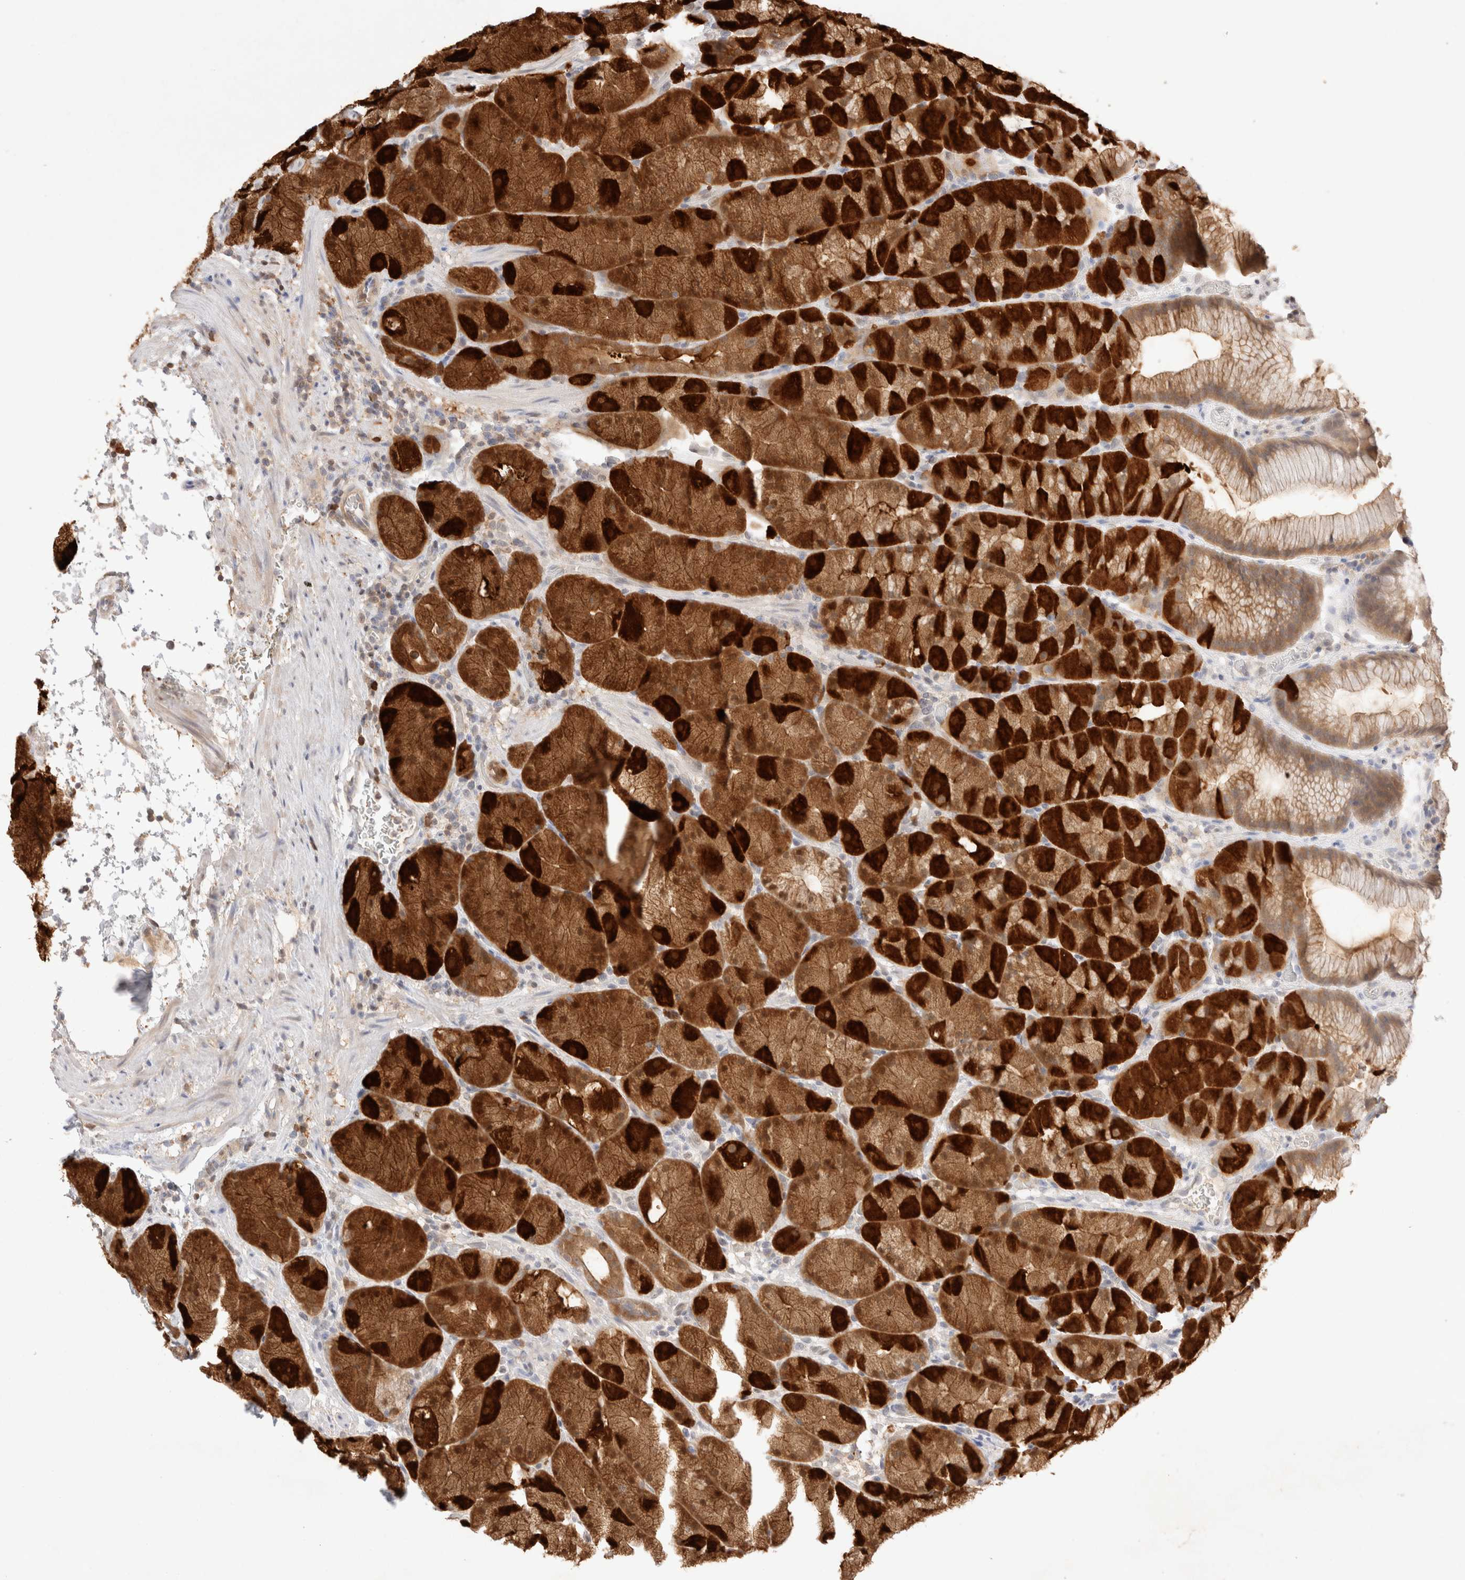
{"staining": {"intensity": "strong", "quantity": ">75%", "location": "cytoplasmic/membranous"}, "tissue": "stomach", "cell_type": "Glandular cells", "image_type": "normal", "snomed": [{"axis": "morphology", "description": "Normal tissue, NOS"}, {"axis": "topography", "description": "Stomach, upper"}, {"axis": "topography", "description": "Stomach"}], "caption": "Human stomach stained for a protein (brown) exhibits strong cytoplasmic/membranous positive staining in about >75% of glandular cells.", "gene": "STARD10", "patient": {"sex": "male", "age": 48}}